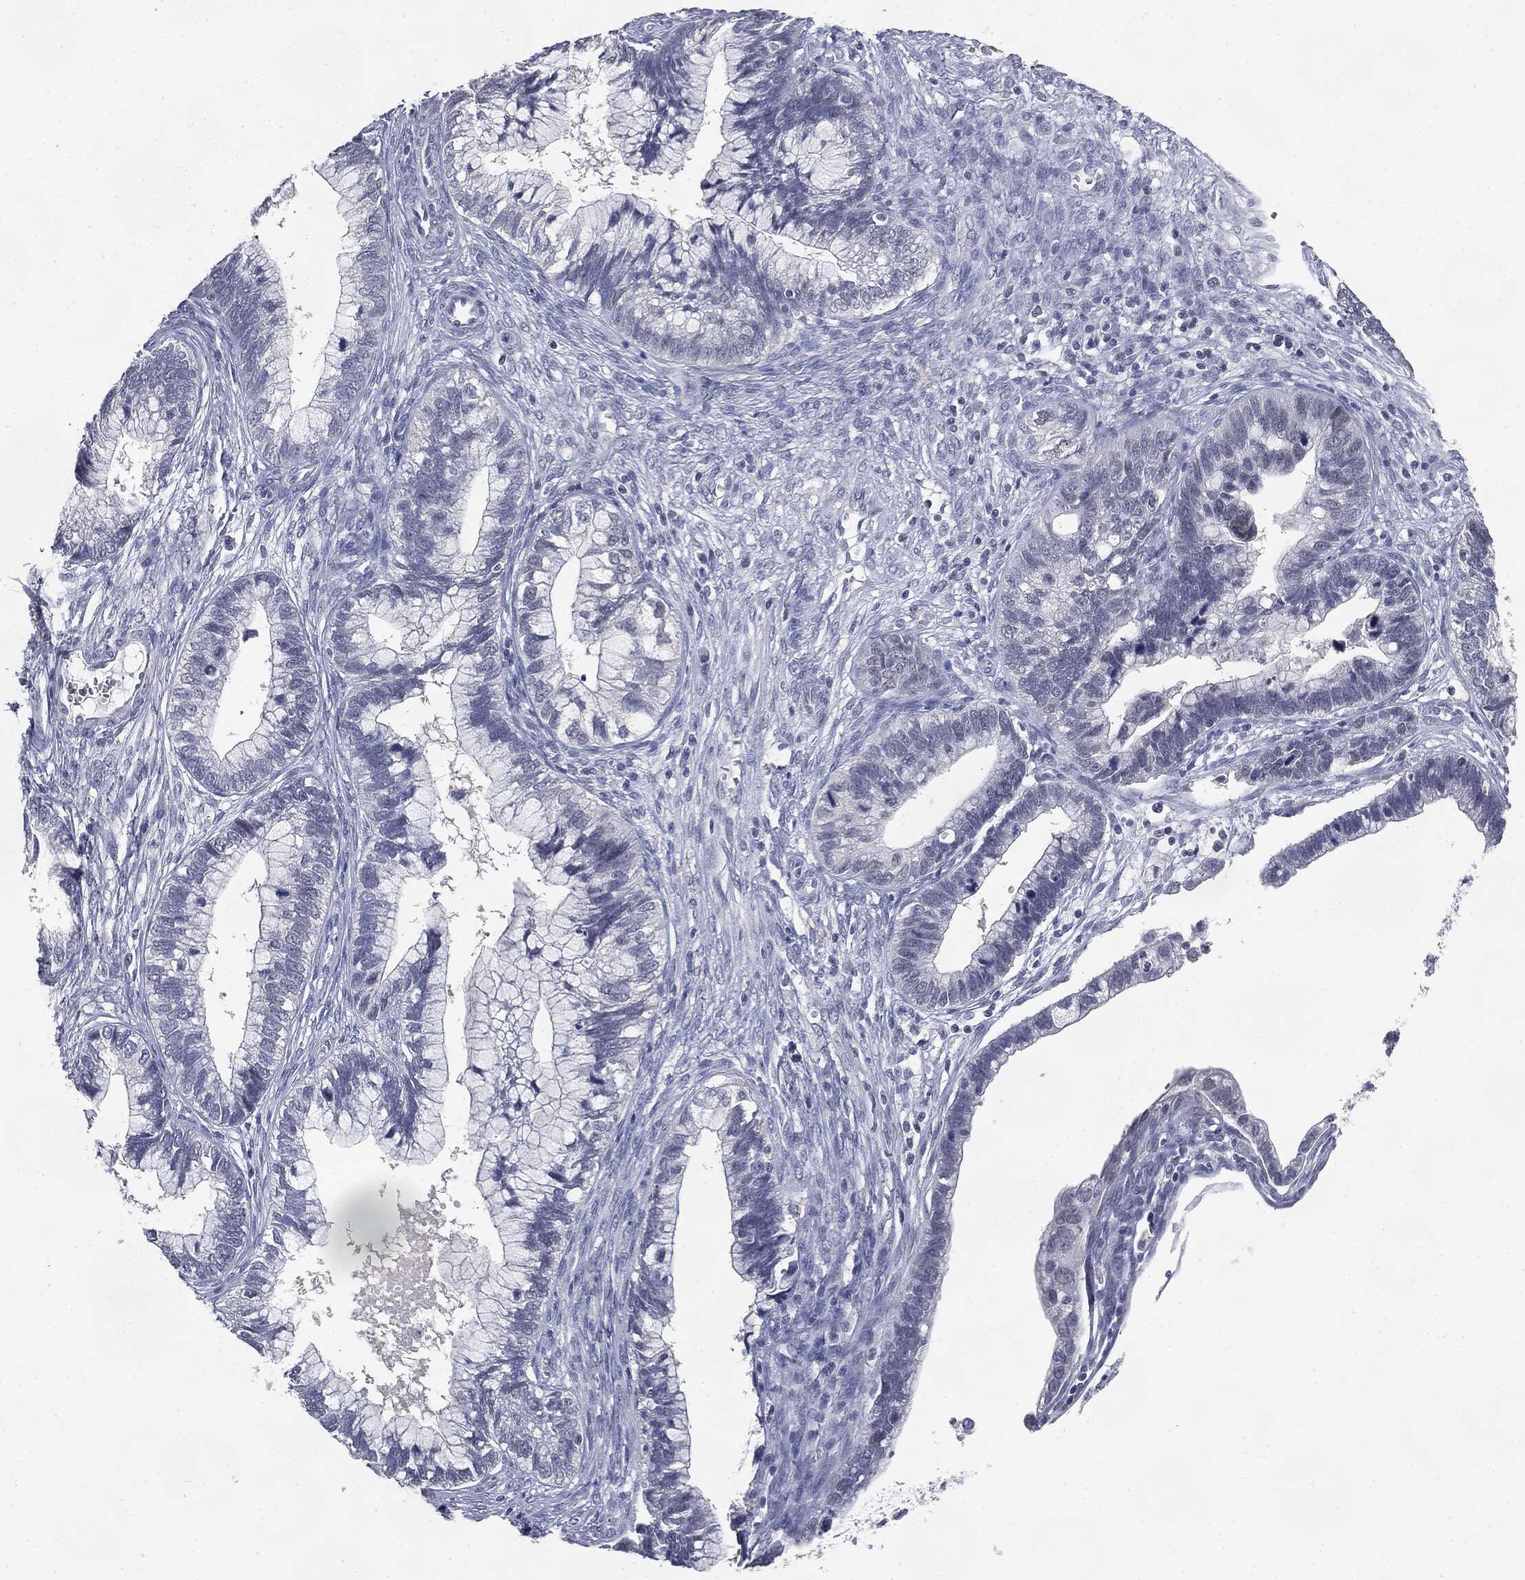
{"staining": {"intensity": "negative", "quantity": "none", "location": "none"}, "tissue": "cervical cancer", "cell_type": "Tumor cells", "image_type": "cancer", "snomed": [{"axis": "morphology", "description": "Adenocarcinoma, NOS"}, {"axis": "topography", "description": "Cervix"}], "caption": "Image shows no significant protein expression in tumor cells of adenocarcinoma (cervical).", "gene": "SLC2A2", "patient": {"sex": "female", "age": 44}}